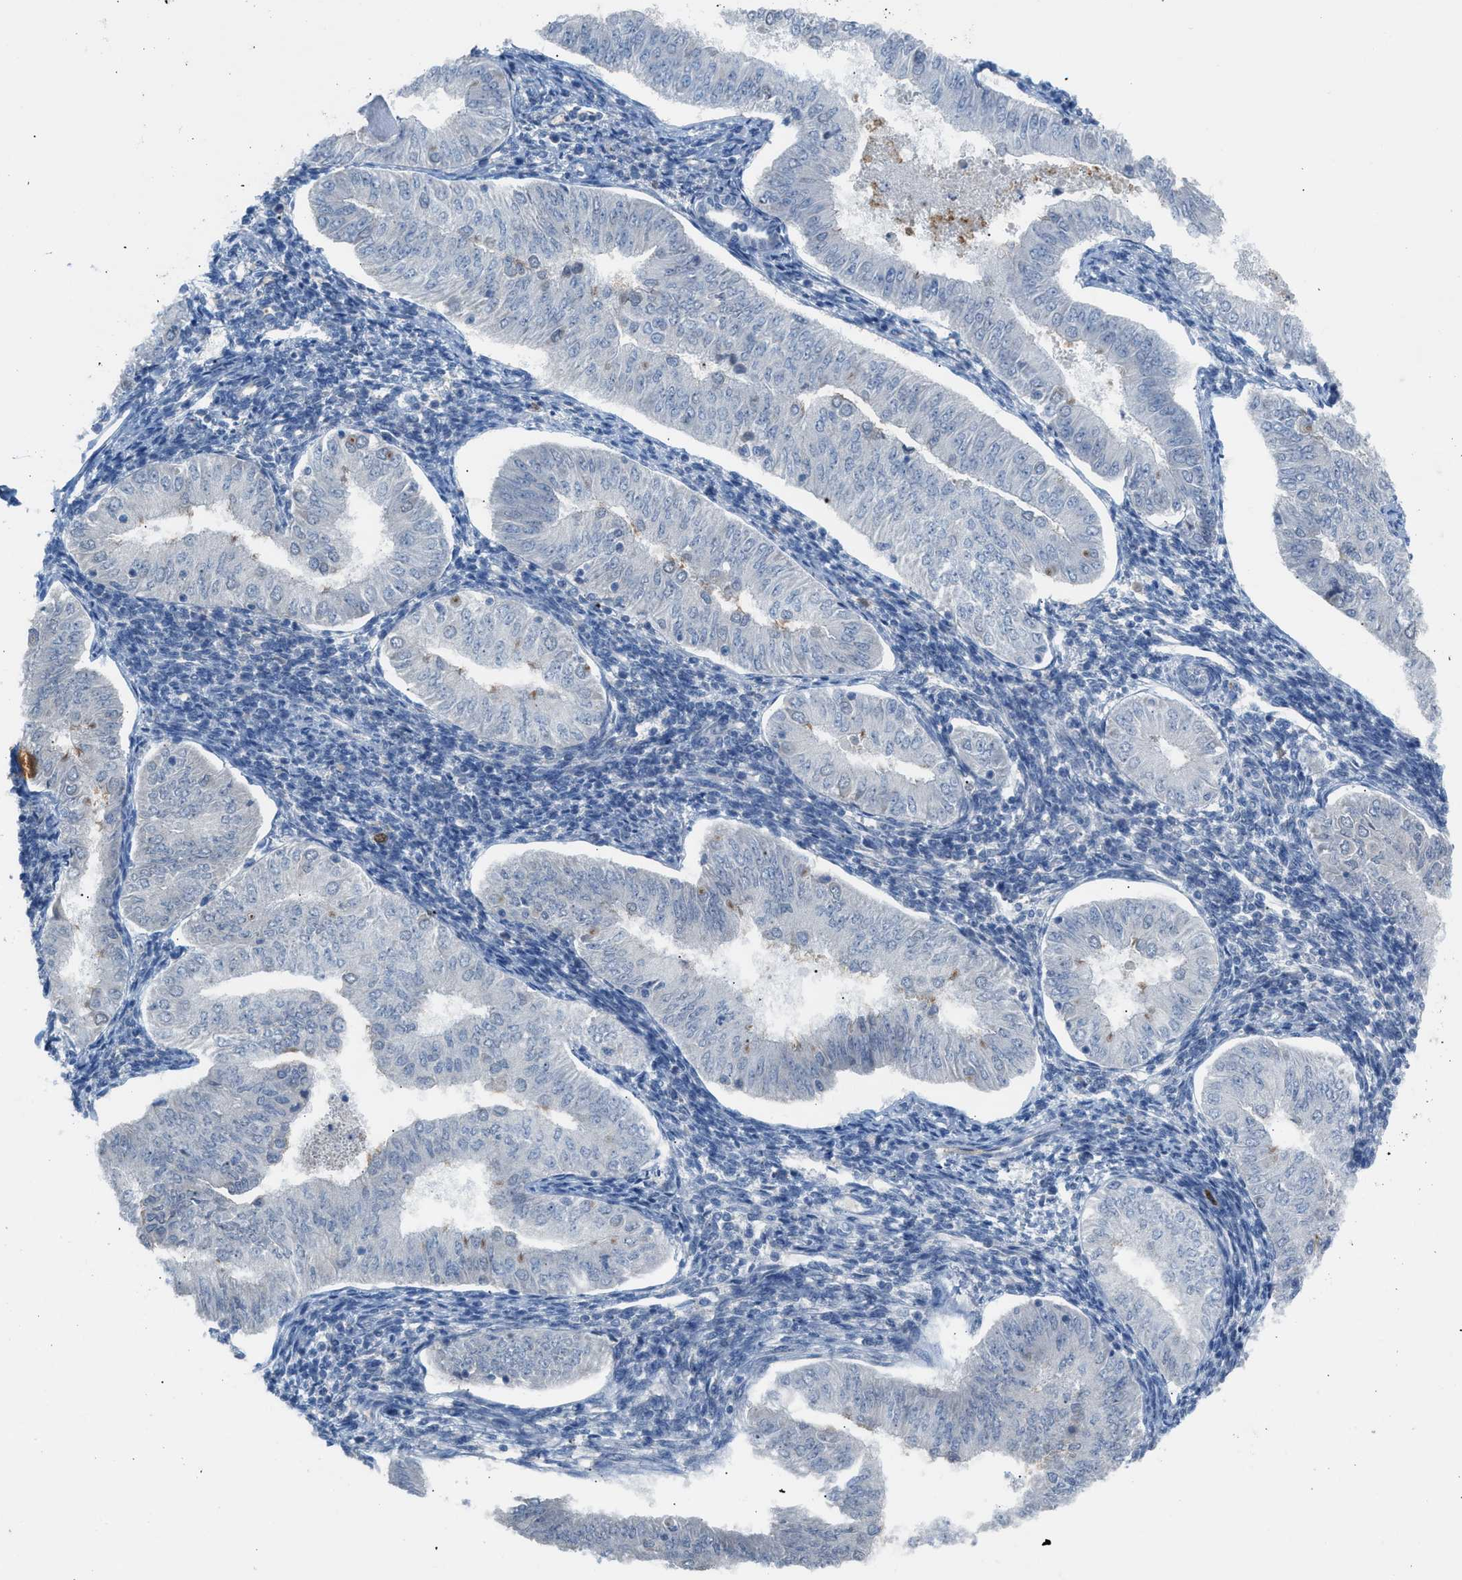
{"staining": {"intensity": "negative", "quantity": "none", "location": "none"}, "tissue": "endometrial cancer", "cell_type": "Tumor cells", "image_type": "cancer", "snomed": [{"axis": "morphology", "description": "Normal tissue, NOS"}, {"axis": "morphology", "description": "Adenocarcinoma, NOS"}, {"axis": "topography", "description": "Endometrium"}], "caption": "High magnification brightfield microscopy of endometrial adenocarcinoma stained with DAB (3,3'-diaminobenzidine) (brown) and counterstained with hematoxylin (blue): tumor cells show no significant positivity.", "gene": "CFAP77", "patient": {"sex": "female", "age": 53}}